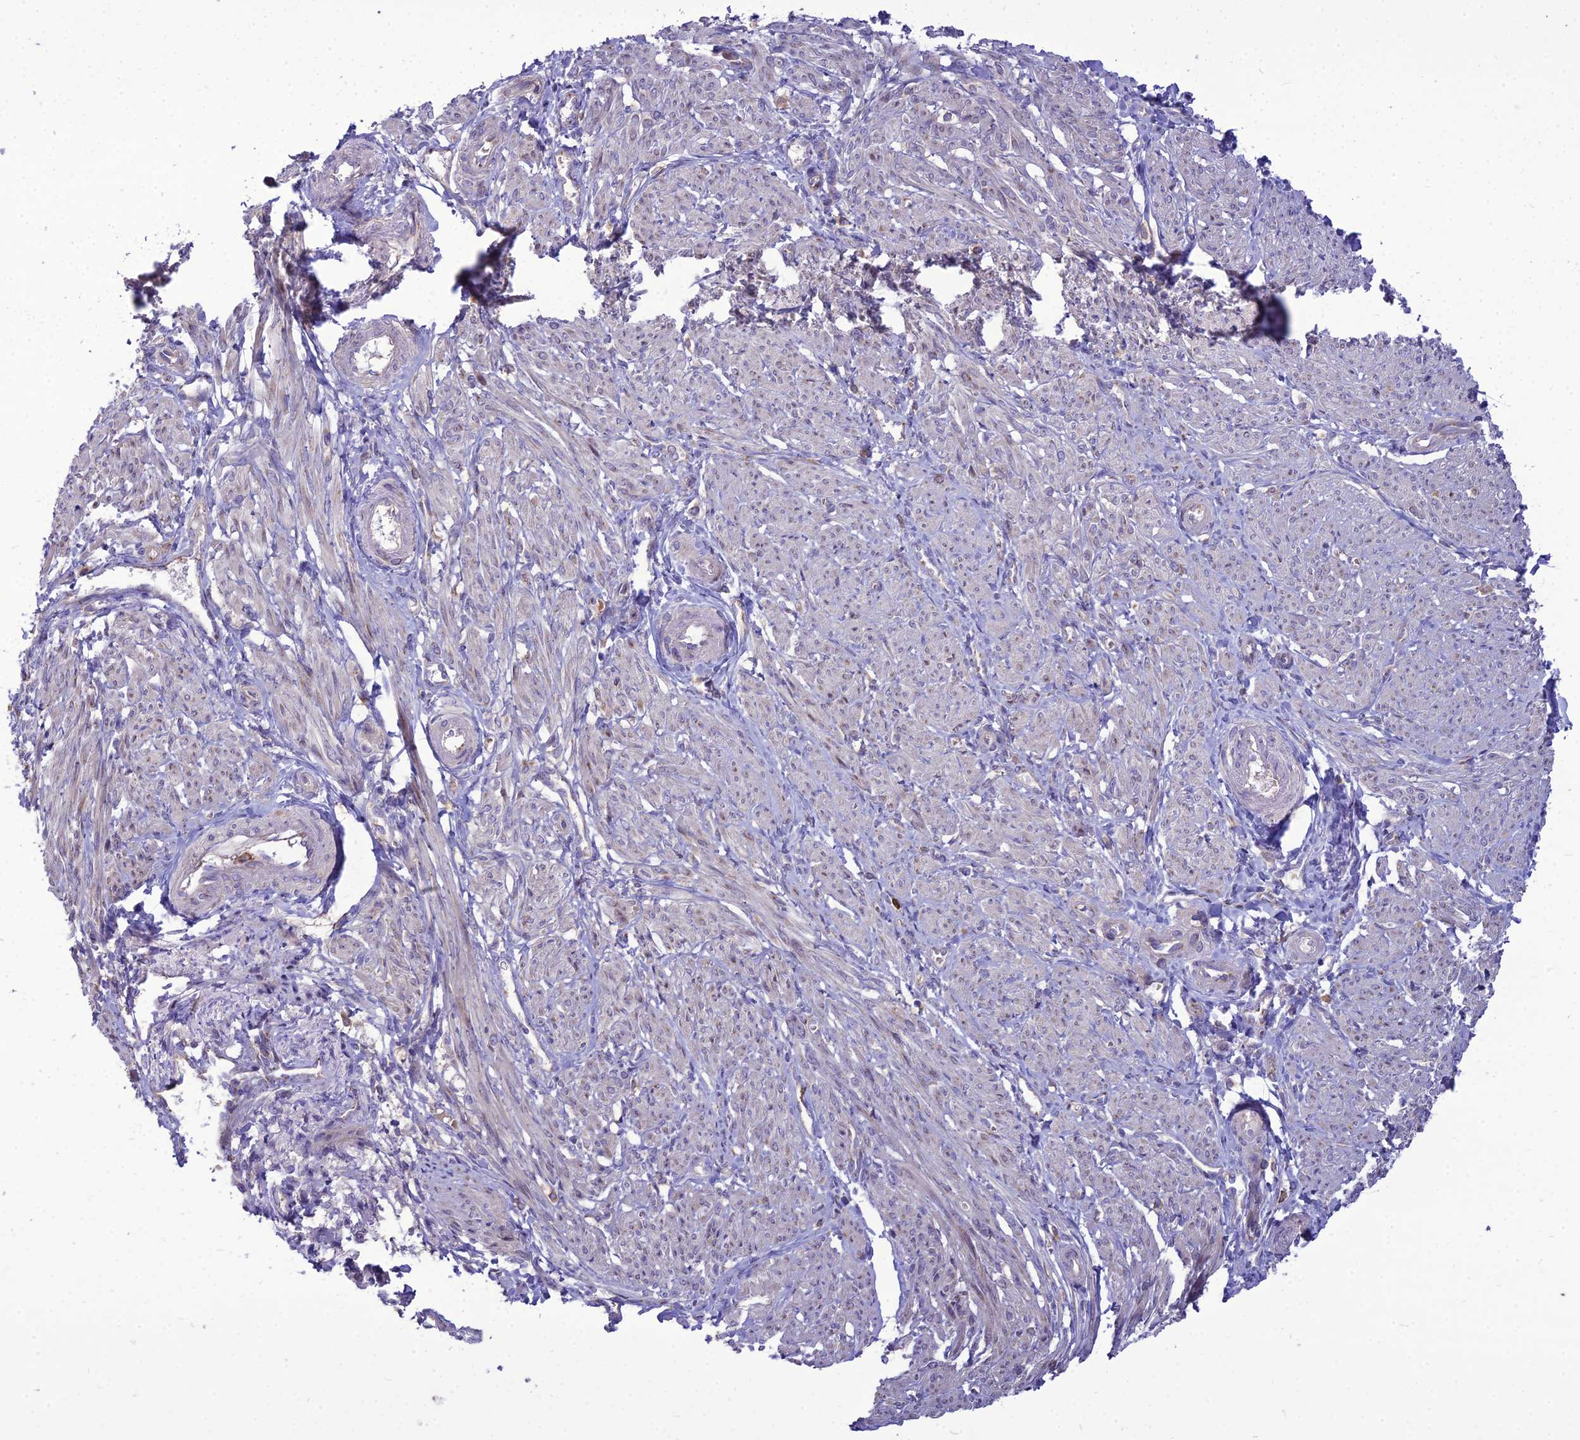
{"staining": {"intensity": "negative", "quantity": "none", "location": "none"}, "tissue": "smooth muscle", "cell_type": "Smooth muscle cells", "image_type": "normal", "snomed": [{"axis": "morphology", "description": "Normal tissue, NOS"}, {"axis": "topography", "description": "Smooth muscle"}], "caption": "Immunohistochemistry (IHC) histopathology image of unremarkable smooth muscle: human smooth muscle stained with DAB displays no significant protein staining in smooth muscle cells.", "gene": "SPRYD7", "patient": {"sex": "female", "age": 39}}